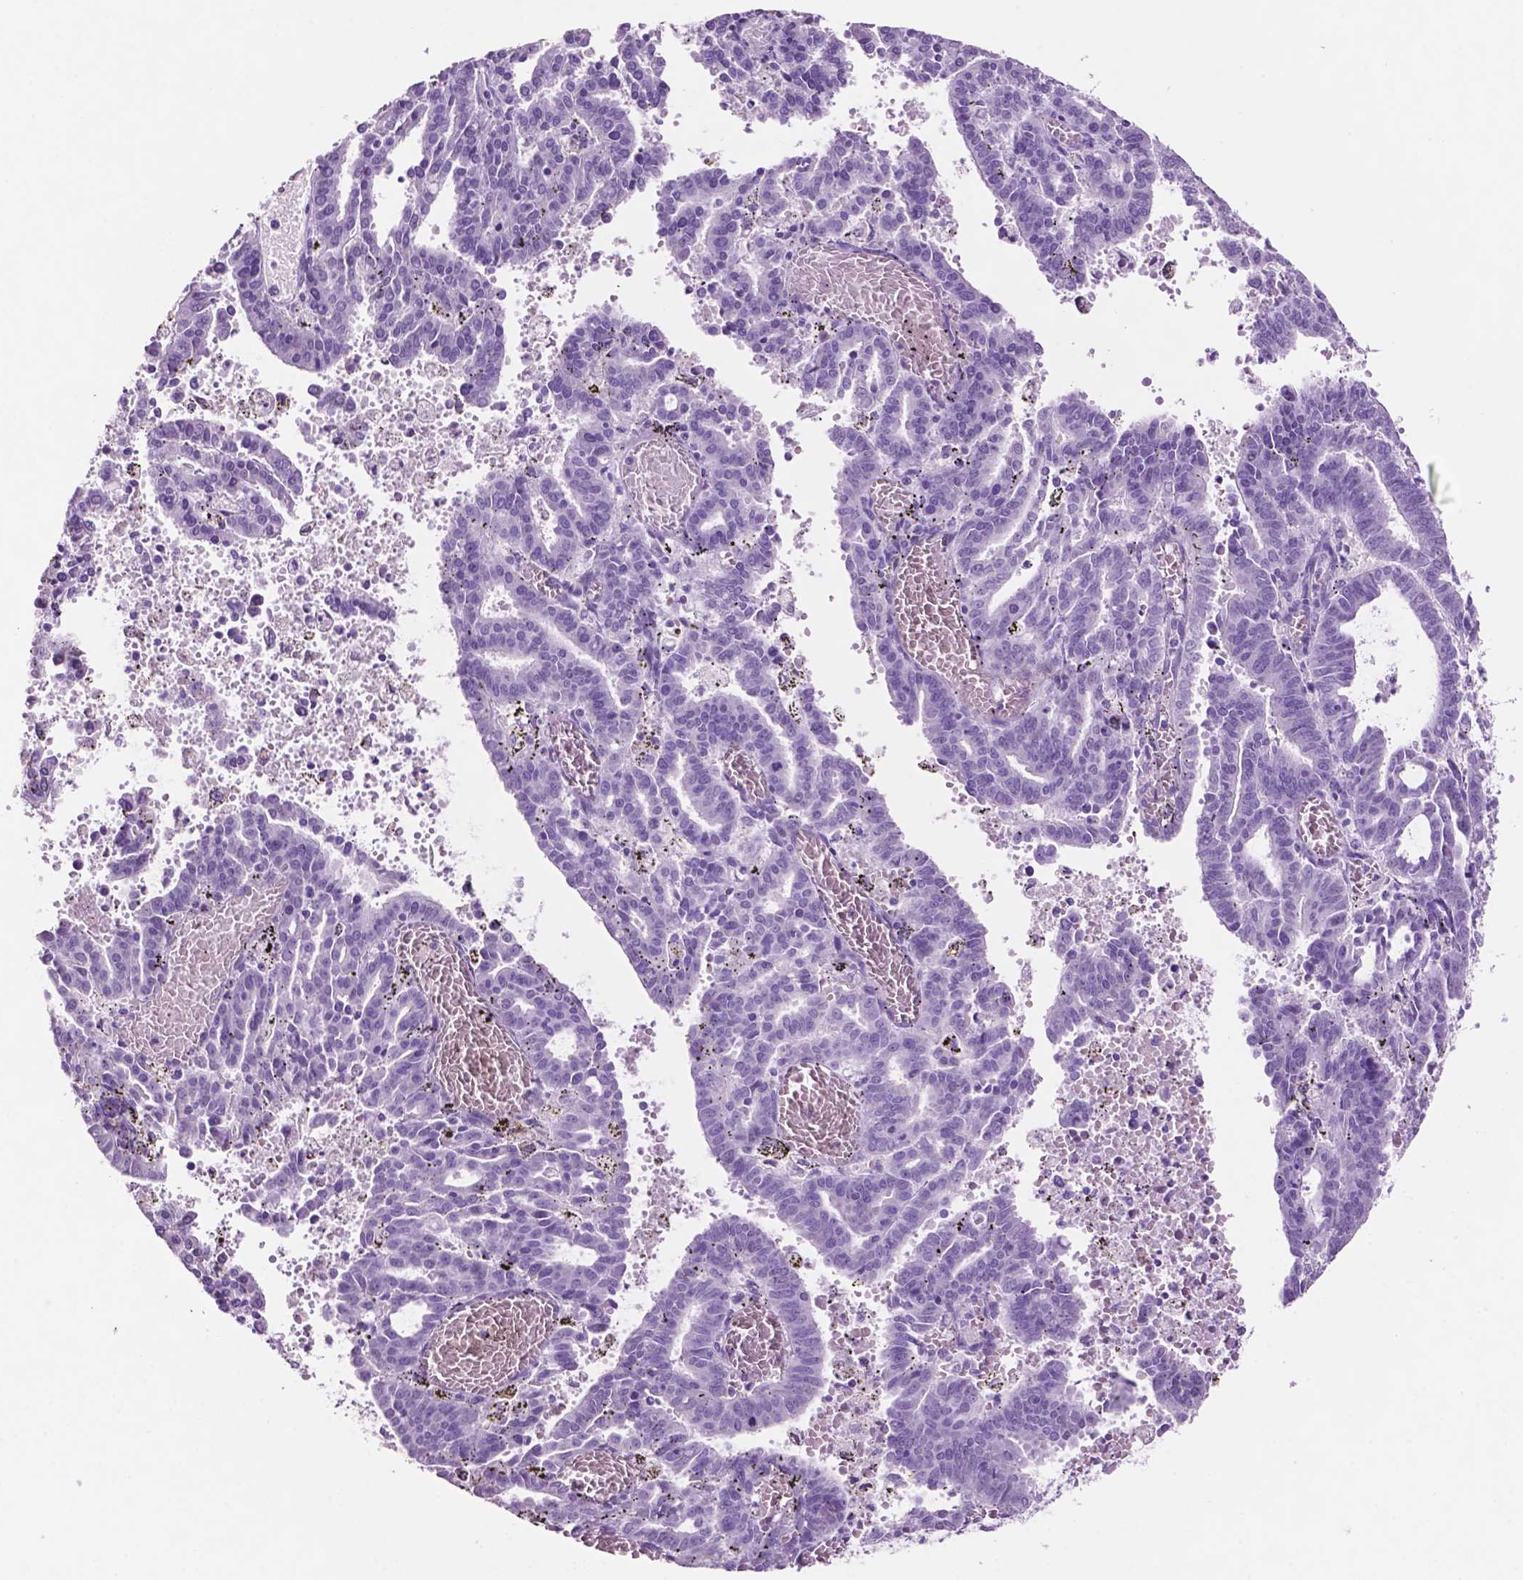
{"staining": {"intensity": "negative", "quantity": "none", "location": "none"}, "tissue": "endometrial cancer", "cell_type": "Tumor cells", "image_type": "cancer", "snomed": [{"axis": "morphology", "description": "Adenocarcinoma, NOS"}, {"axis": "topography", "description": "Uterus"}], "caption": "Endometrial cancer (adenocarcinoma) stained for a protein using immunohistochemistry (IHC) displays no positivity tumor cells.", "gene": "PHGR1", "patient": {"sex": "female", "age": 83}}